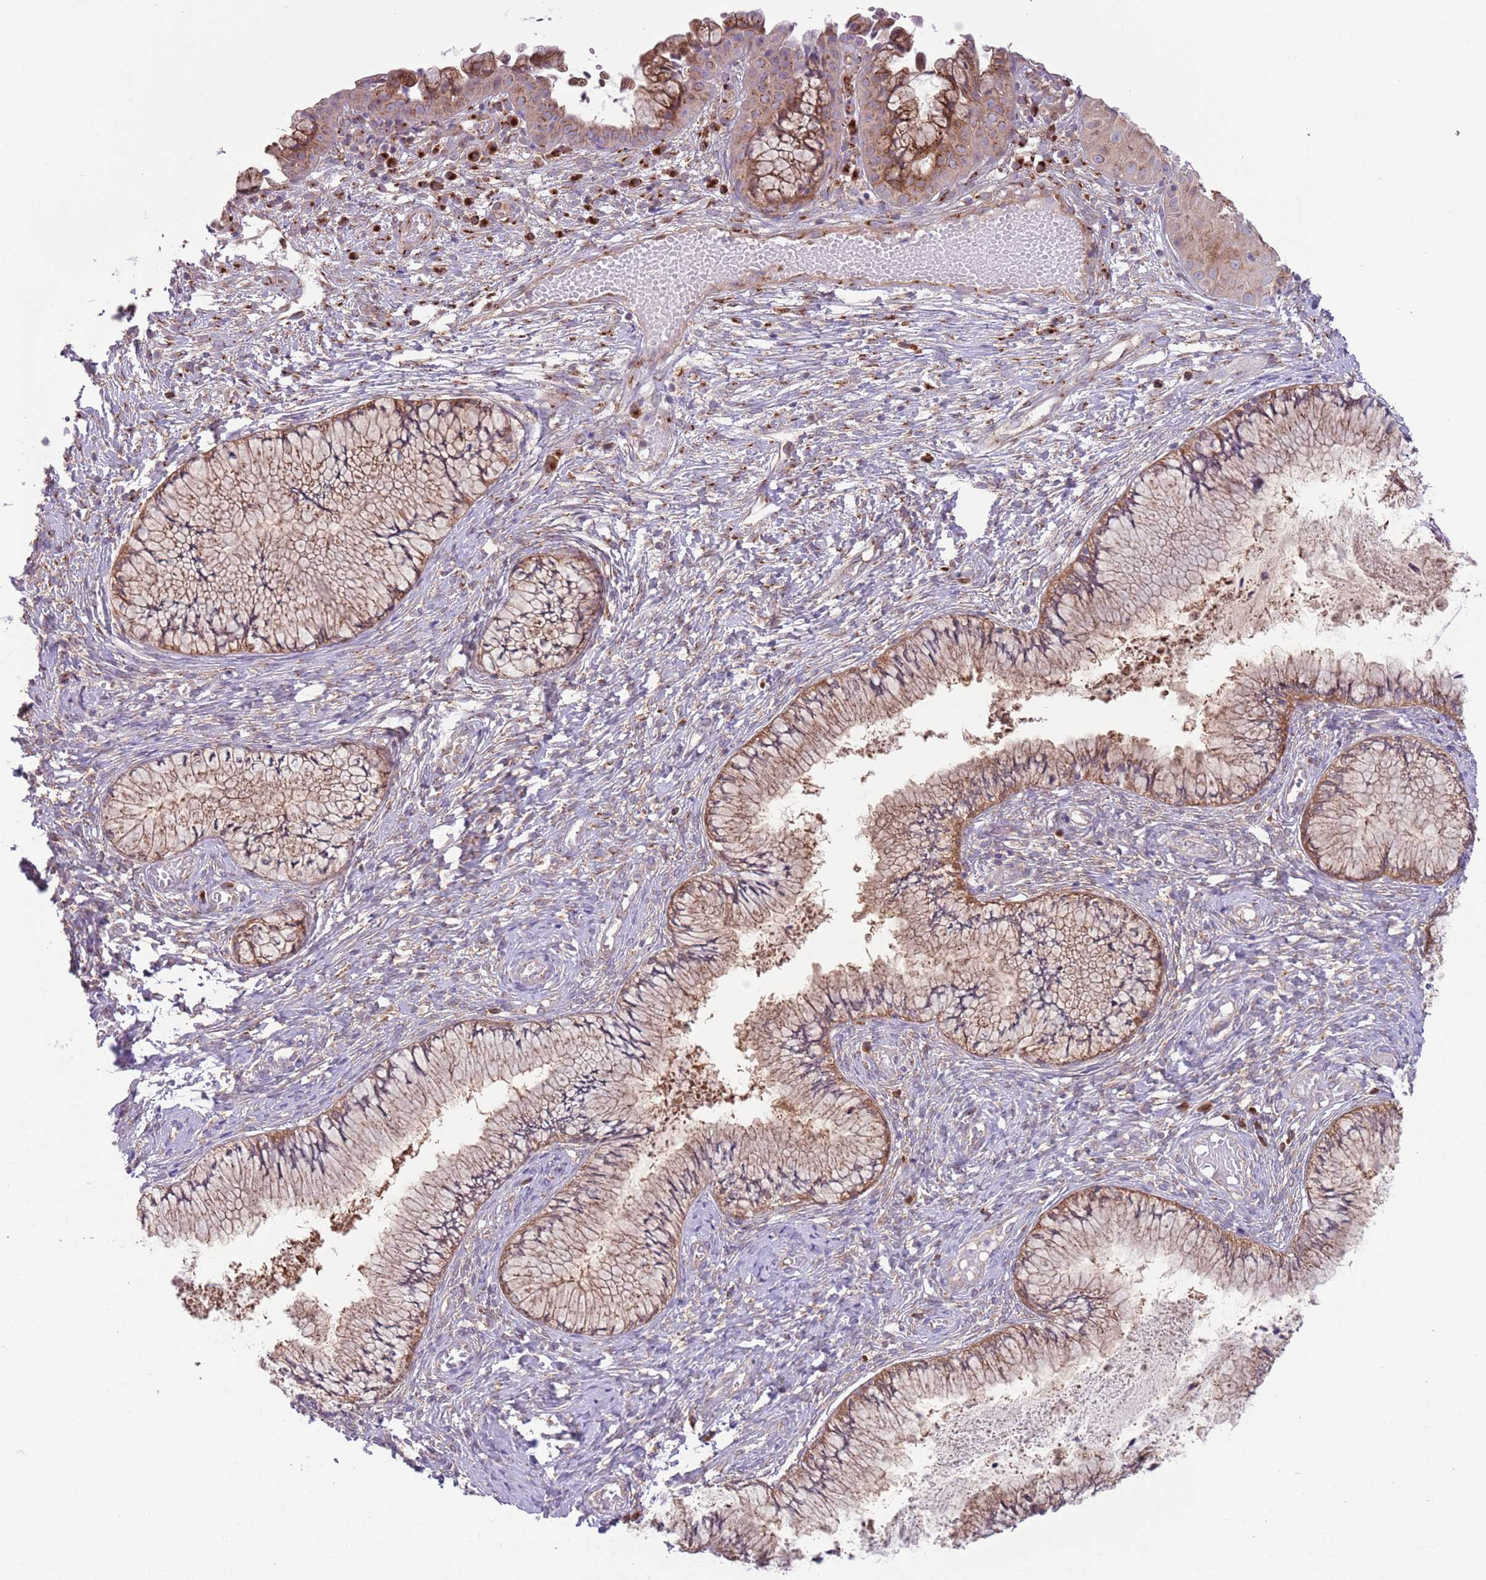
{"staining": {"intensity": "moderate", "quantity": ">75%", "location": "cytoplasmic/membranous"}, "tissue": "cervix", "cell_type": "Glandular cells", "image_type": "normal", "snomed": [{"axis": "morphology", "description": "Normal tissue, NOS"}, {"axis": "topography", "description": "Cervix"}], "caption": "A brown stain labels moderate cytoplasmic/membranous staining of a protein in glandular cells of benign human cervix. The staining was performed using DAB (3,3'-diaminobenzidine), with brown indicating positive protein expression. Nuclei are stained blue with hematoxylin.", "gene": "COPE", "patient": {"sex": "female", "age": 42}}